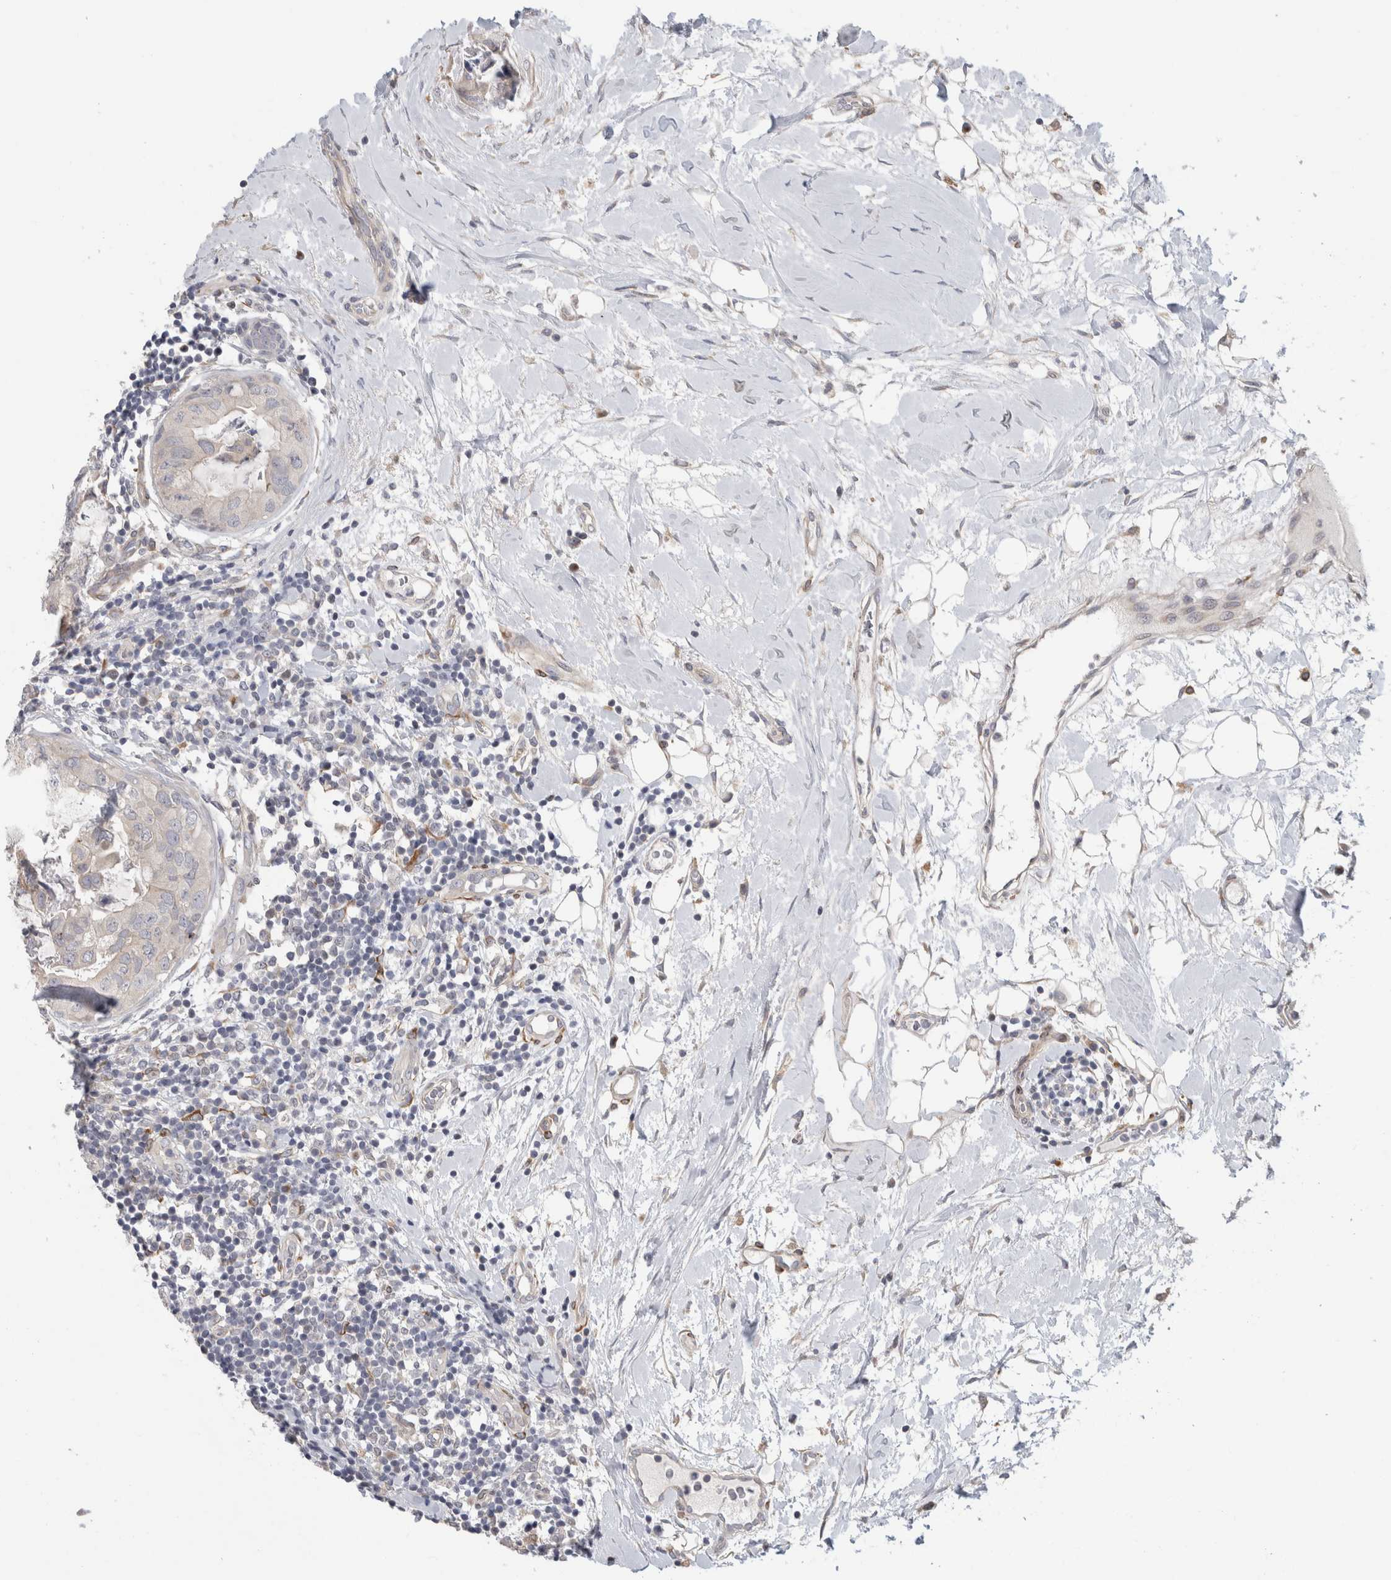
{"staining": {"intensity": "negative", "quantity": "none", "location": "none"}, "tissue": "breast cancer", "cell_type": "Tumor cells", "image_type": "cancer", "snomed": [{"axis": "morphology", "description": "Duct carcinoma"}, {"axis": "topography", "description": "Breast"}], "caption": "Histopathology image shows no protein staining in tumor cells of intraductal carcinoma (breast) tissue. The staining is performed using DAB (3,3'-diaminobenzidine) brown chromogen with nuclei counter-stained in using hematoxylin.", "gene": "SYTL5", "patient": {"sex": "female", "age": 40}}